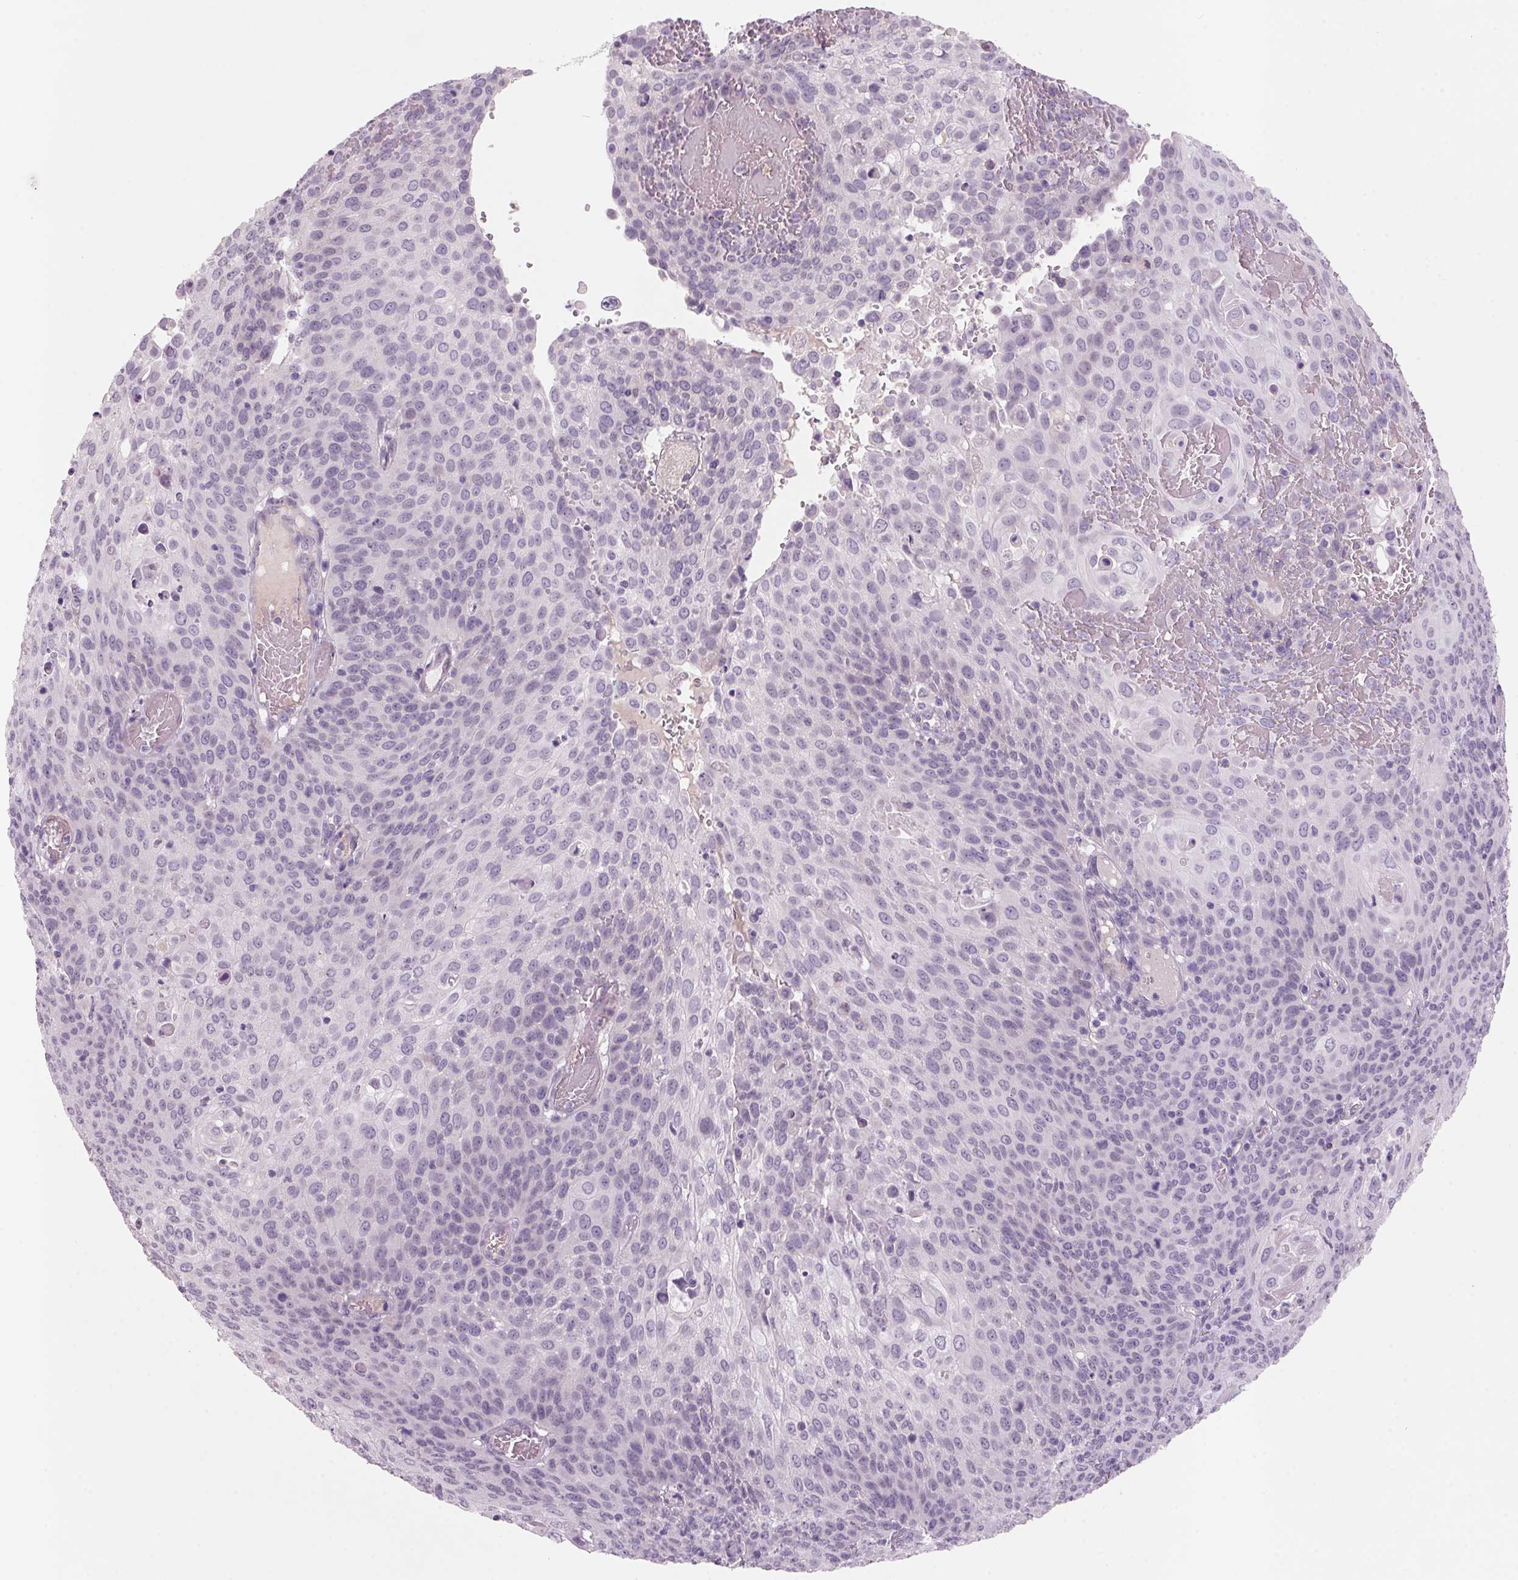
{"staining": {"intensity": "negative", "quantity": "none", "location": "none"}, "tissue": "cervical cancer", "cell_type": "Tumor cells", "image_type": "cancer", "snomed": [{"axis": "morphology", "description": "Squamous cell carcinoma, NOS"}, {"axis": "topography", "description": "Cervix"}], "caption": "A micrograph of cervical cancer (squamous cell carcinoma) stained for a protein shows no brown staining in tumor cells.", "gene": "ADAM20", "patient": {"sex": "female", "age": 65}}